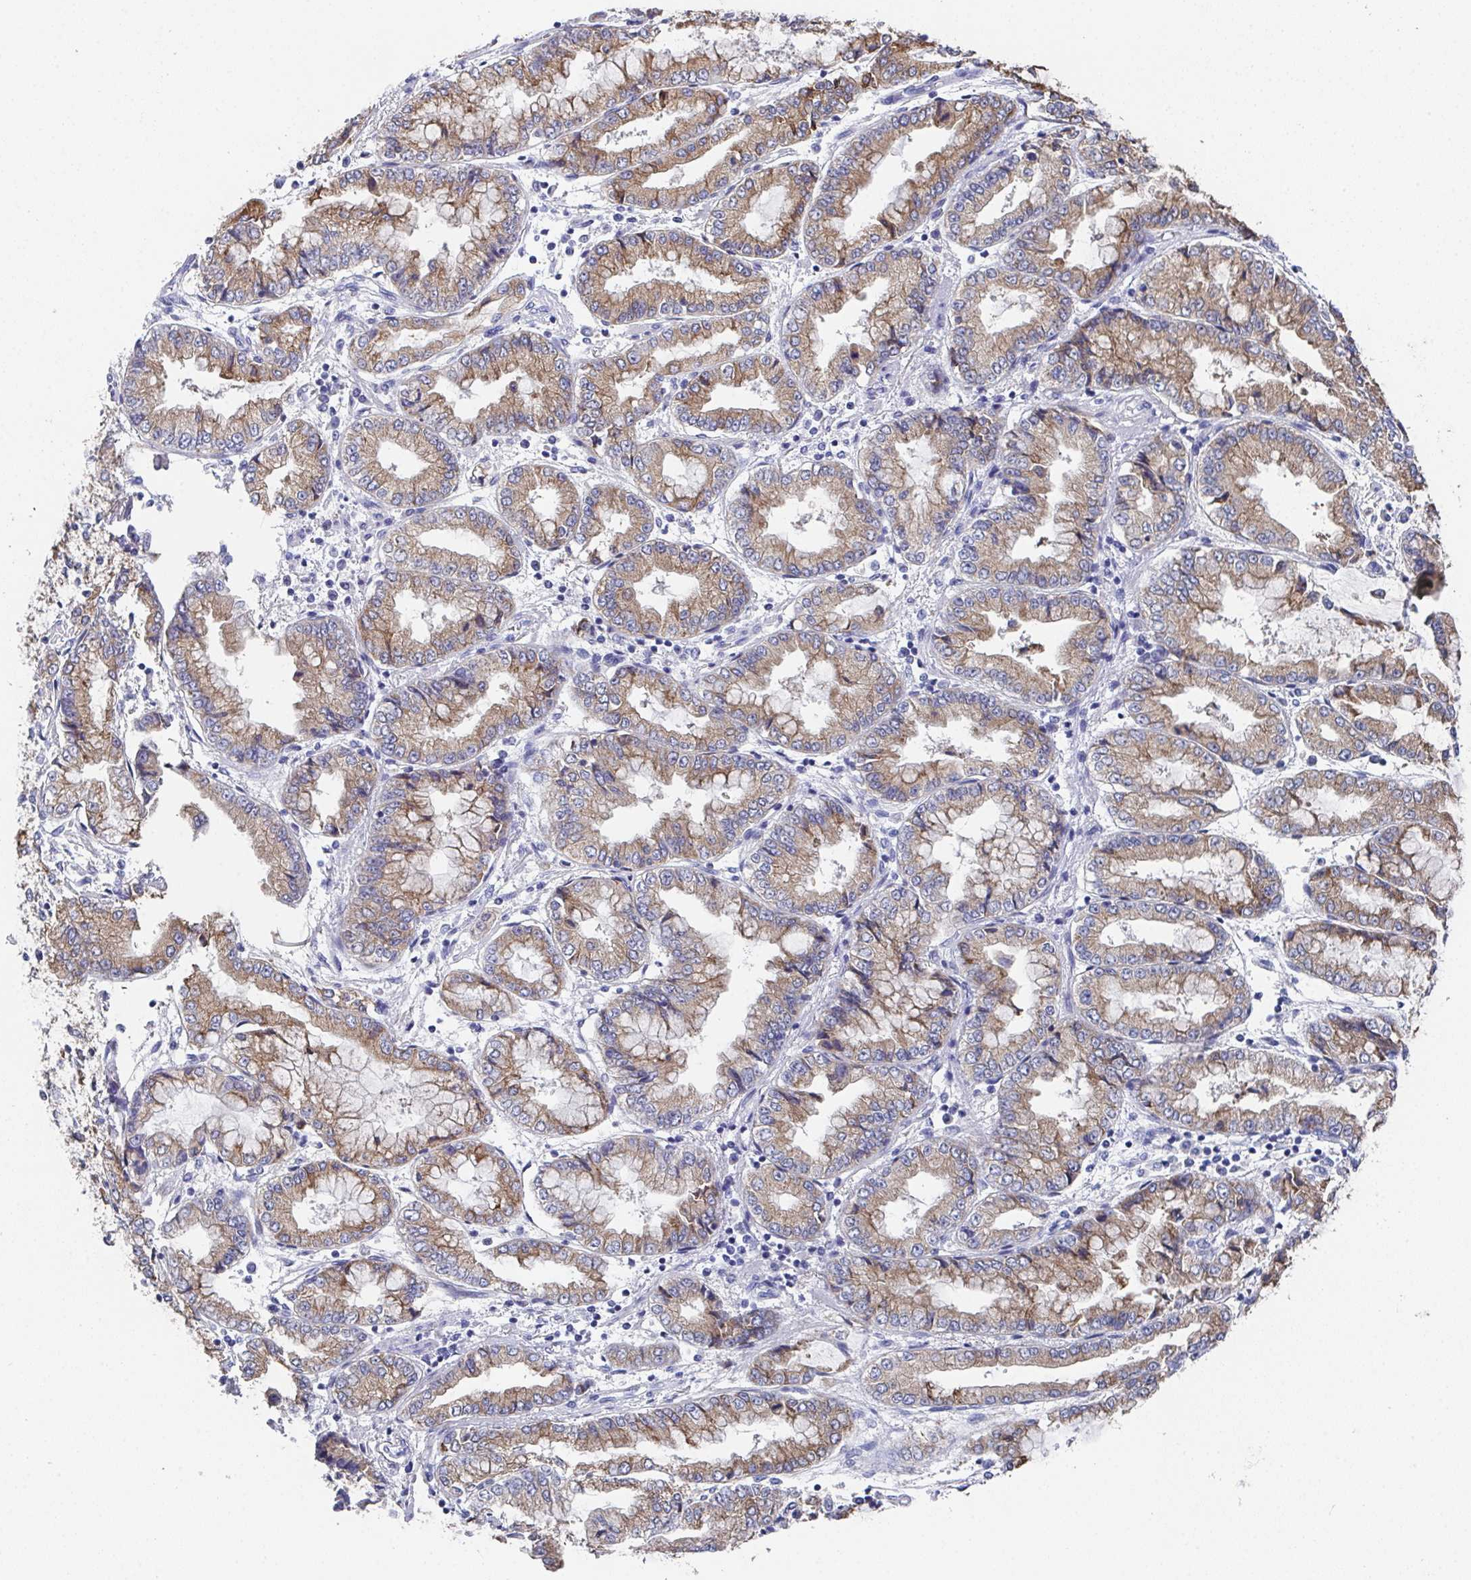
{"staining": {"intensity": "moderate", "quantity": ">75%", "location": "cytoplasmic/membranous"}, "tissue": "stomach cancer", "cell_type": "Tumor cells", "image_type": "cancer", "snomed": [{"axis": "morphology", "description": "Adenocarcinoma, NOS"}, {"axis": "topography", "description": "Stomach, upper"}], "caption": "DAB immunohistochemical staining of stomach adenocarcinoma shows moderate cytoplasmic/membranous protein staining in about >75% of tumor cells. (DAB (3,3'-diaminobenzidine) IHC with brightfield microscopy, high magnification).", "gene": "SSC4D", "patient": {"sex": "female", "age": 74}}